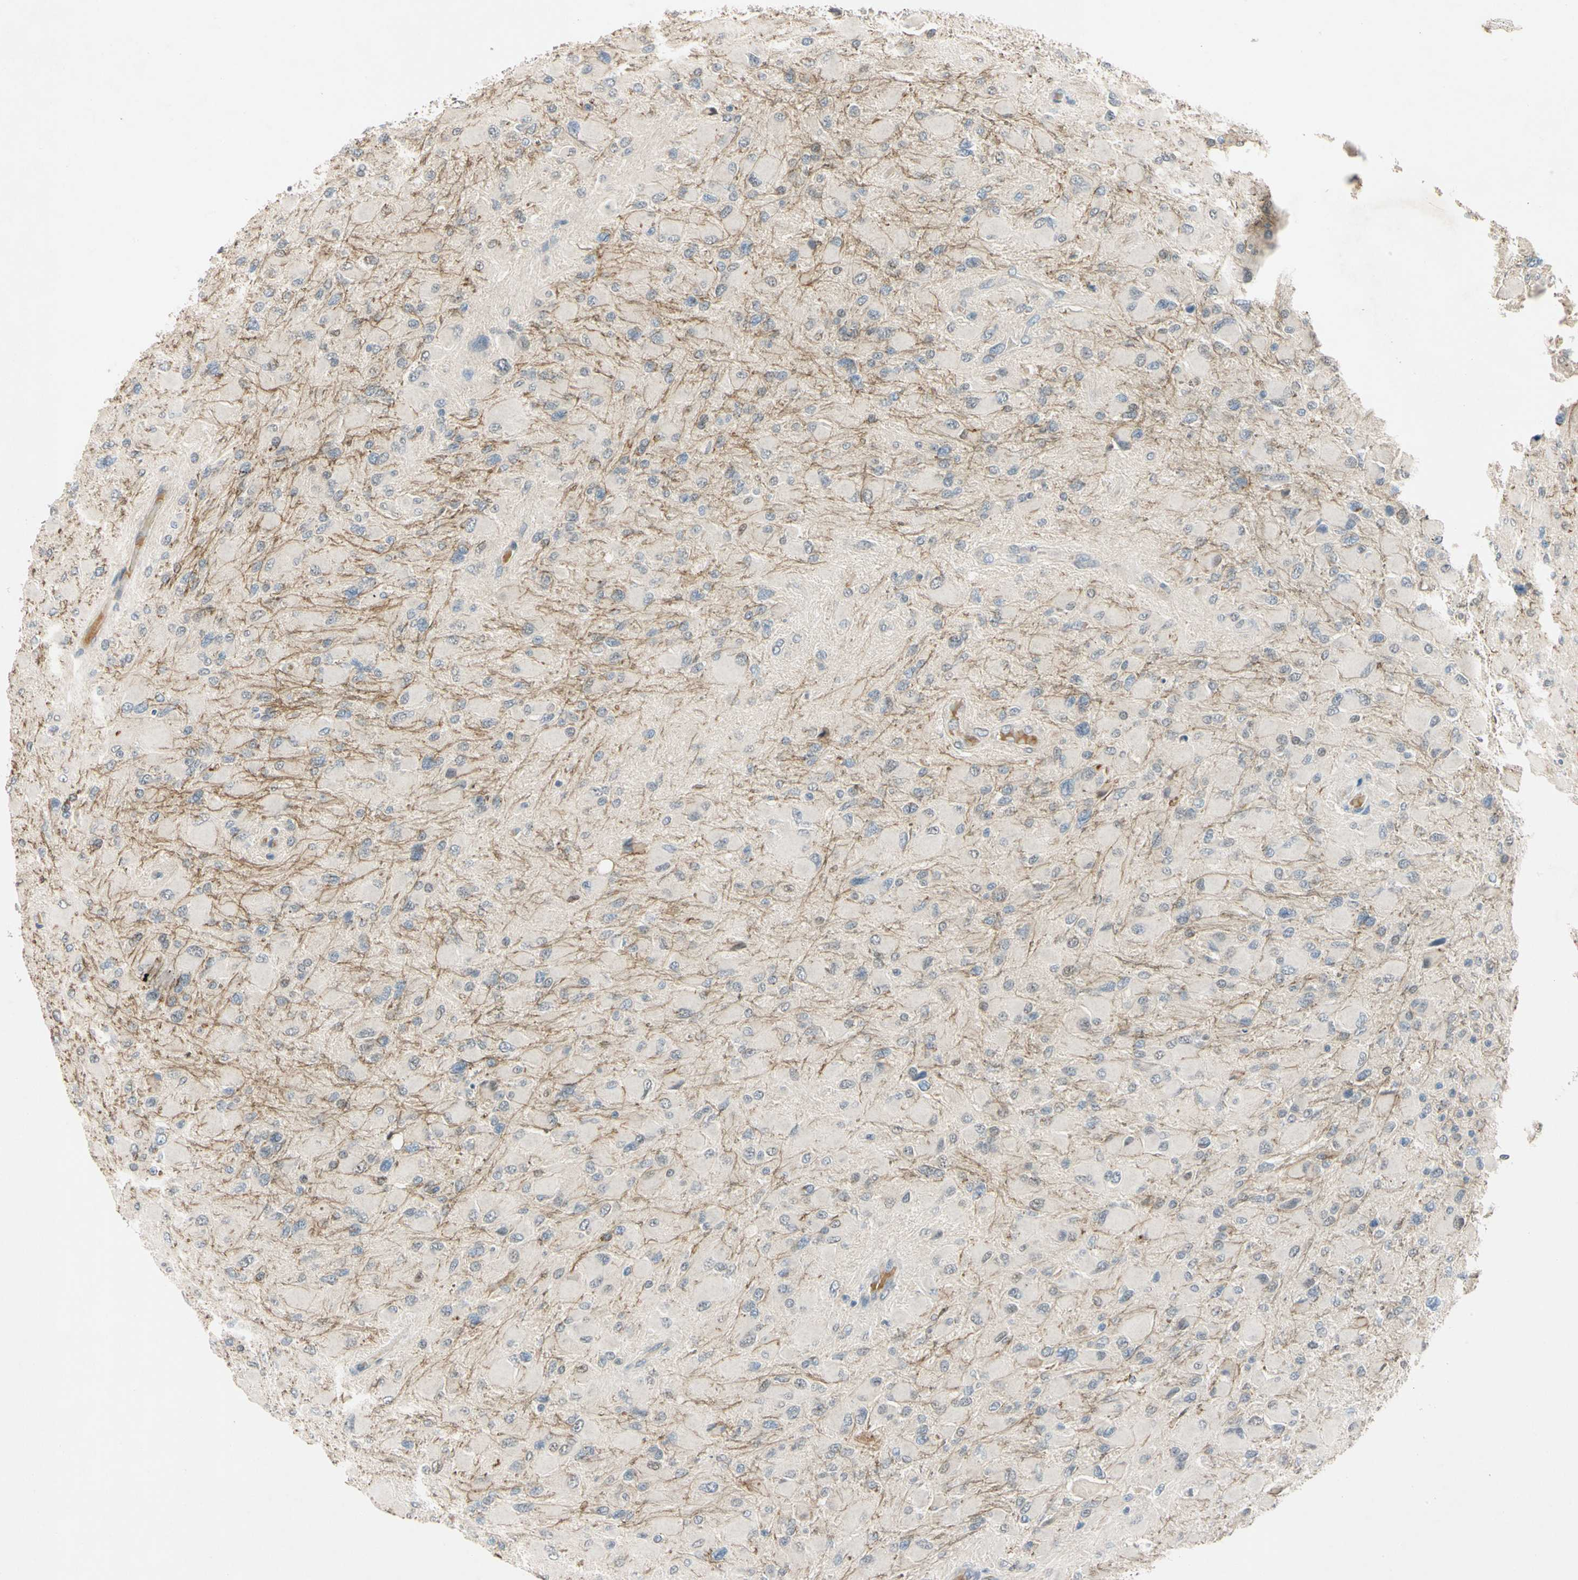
{"staining": {"intensity": "negative", "quantity": "none", "location": "none"}, "tissue": "glioma", "cell_type": "Tumor cells", "image_type": "cancer", "snomed": [{"axis": "morphology", "description": "Glioma, malignant, High grade"}, {"axis": "topography", "description": "Cerebral cortex"}], "caption": "The IHC photomicrograph has no significant positivity in tumor cells of high-grade glioma (malignant) tissue.", "gene": "RIOX2", "patient": {"sex": "female", "age": 36}}